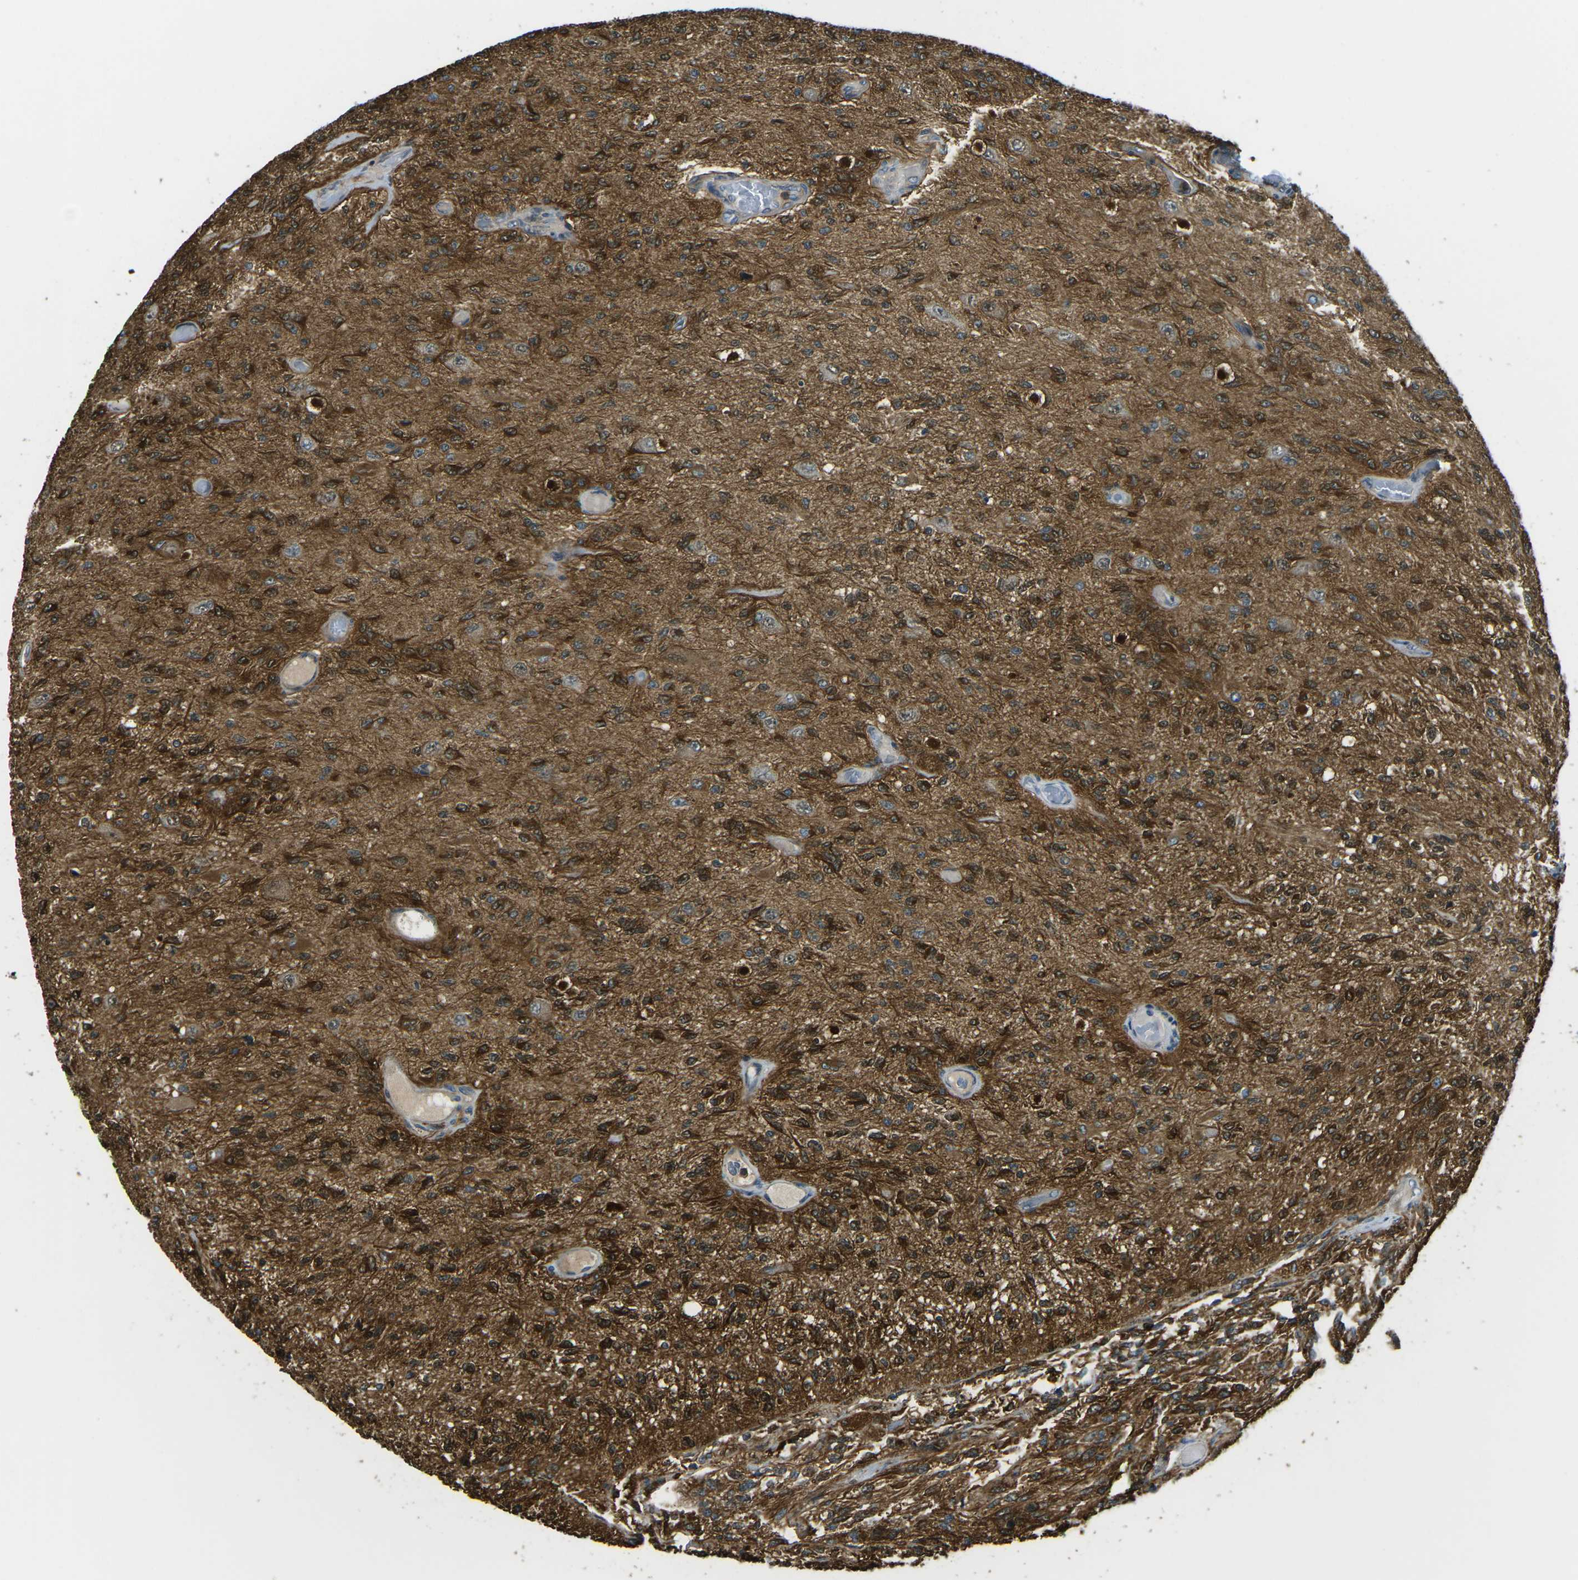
{"staining": {"intensity": "strong", "quantity": ">75%", "location": "cytoplasmic/membranous,nuclear"}, "tissue": "glioma", "cell_type": "Tumor cells", "image_type": "cancer", "snomed": [{"axis": "morphology", "description": "Normal tissue, NOS"}, {"axis": "morphology", "description": "Glioma, malignant, High grade"}, {"axis": "topography", "description": "Cerebral cortex"}], "caption": "Protein expression analysis of human malignant high-grade glioma reveals strong cytoplasmic/membranous and nuclear expression in about >75% of tumor cells.", "gene": "PIEZO2", "patient": {"sex": "male", "age": 77}}